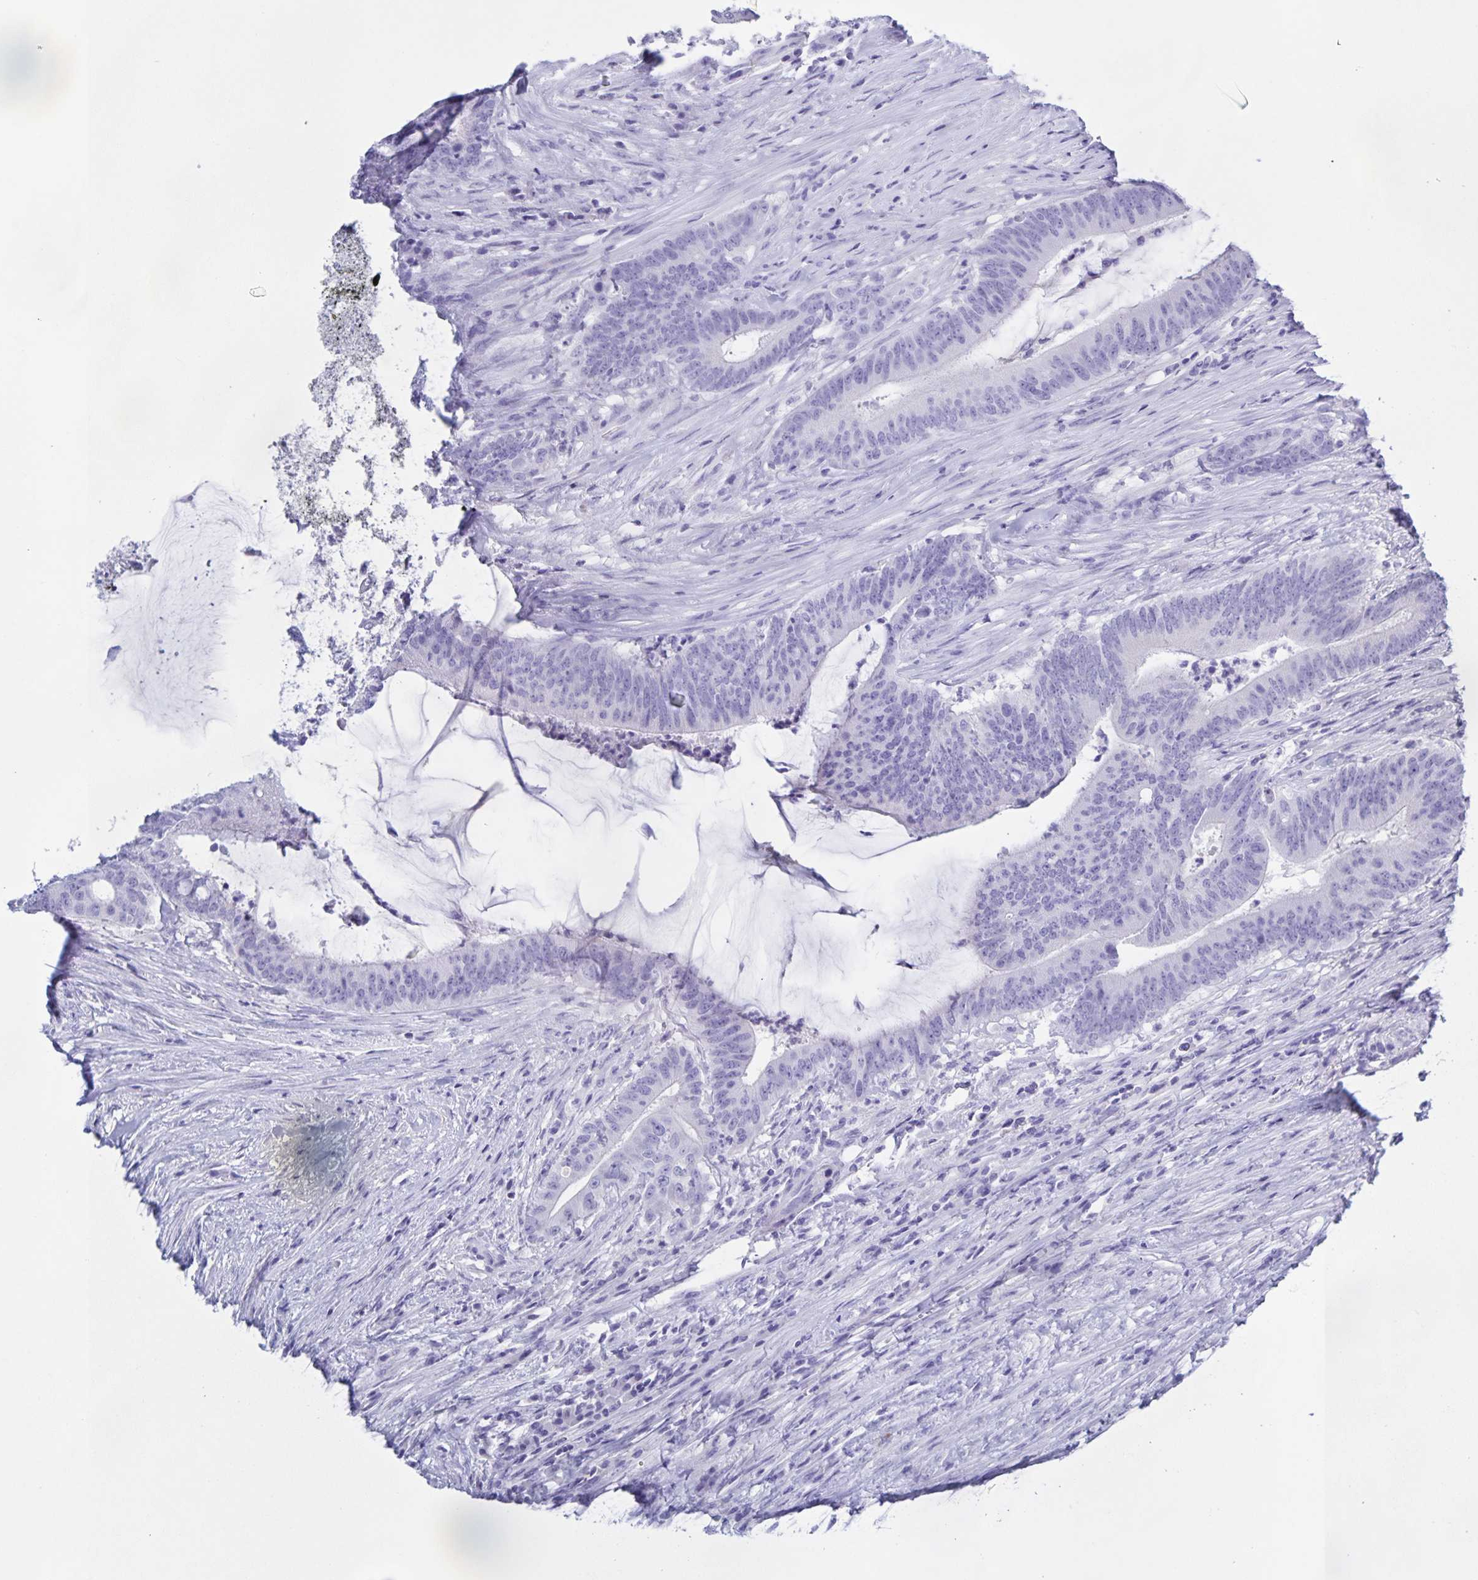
{"staining": {"intensity": "negative", "quantity": "none", "location": "none"}, "tissue": "colorectal cancer", "cell_type": "Tumor cells", "image_type": "cancer", "snomed": [{"axis": "morphology", "description": "Adenocarcinoma, NOS"}, {"axis": "topography", "description": "Colon"}], "caption": "Immunohistochemistry (IHC) micrograph of neoplastic tissue: human colorectal cancer stained with DAB shows no significant protein expression in tumor cells.", "gene": "CATSPER4", "patient": {"sex": "female", "age": 43}}